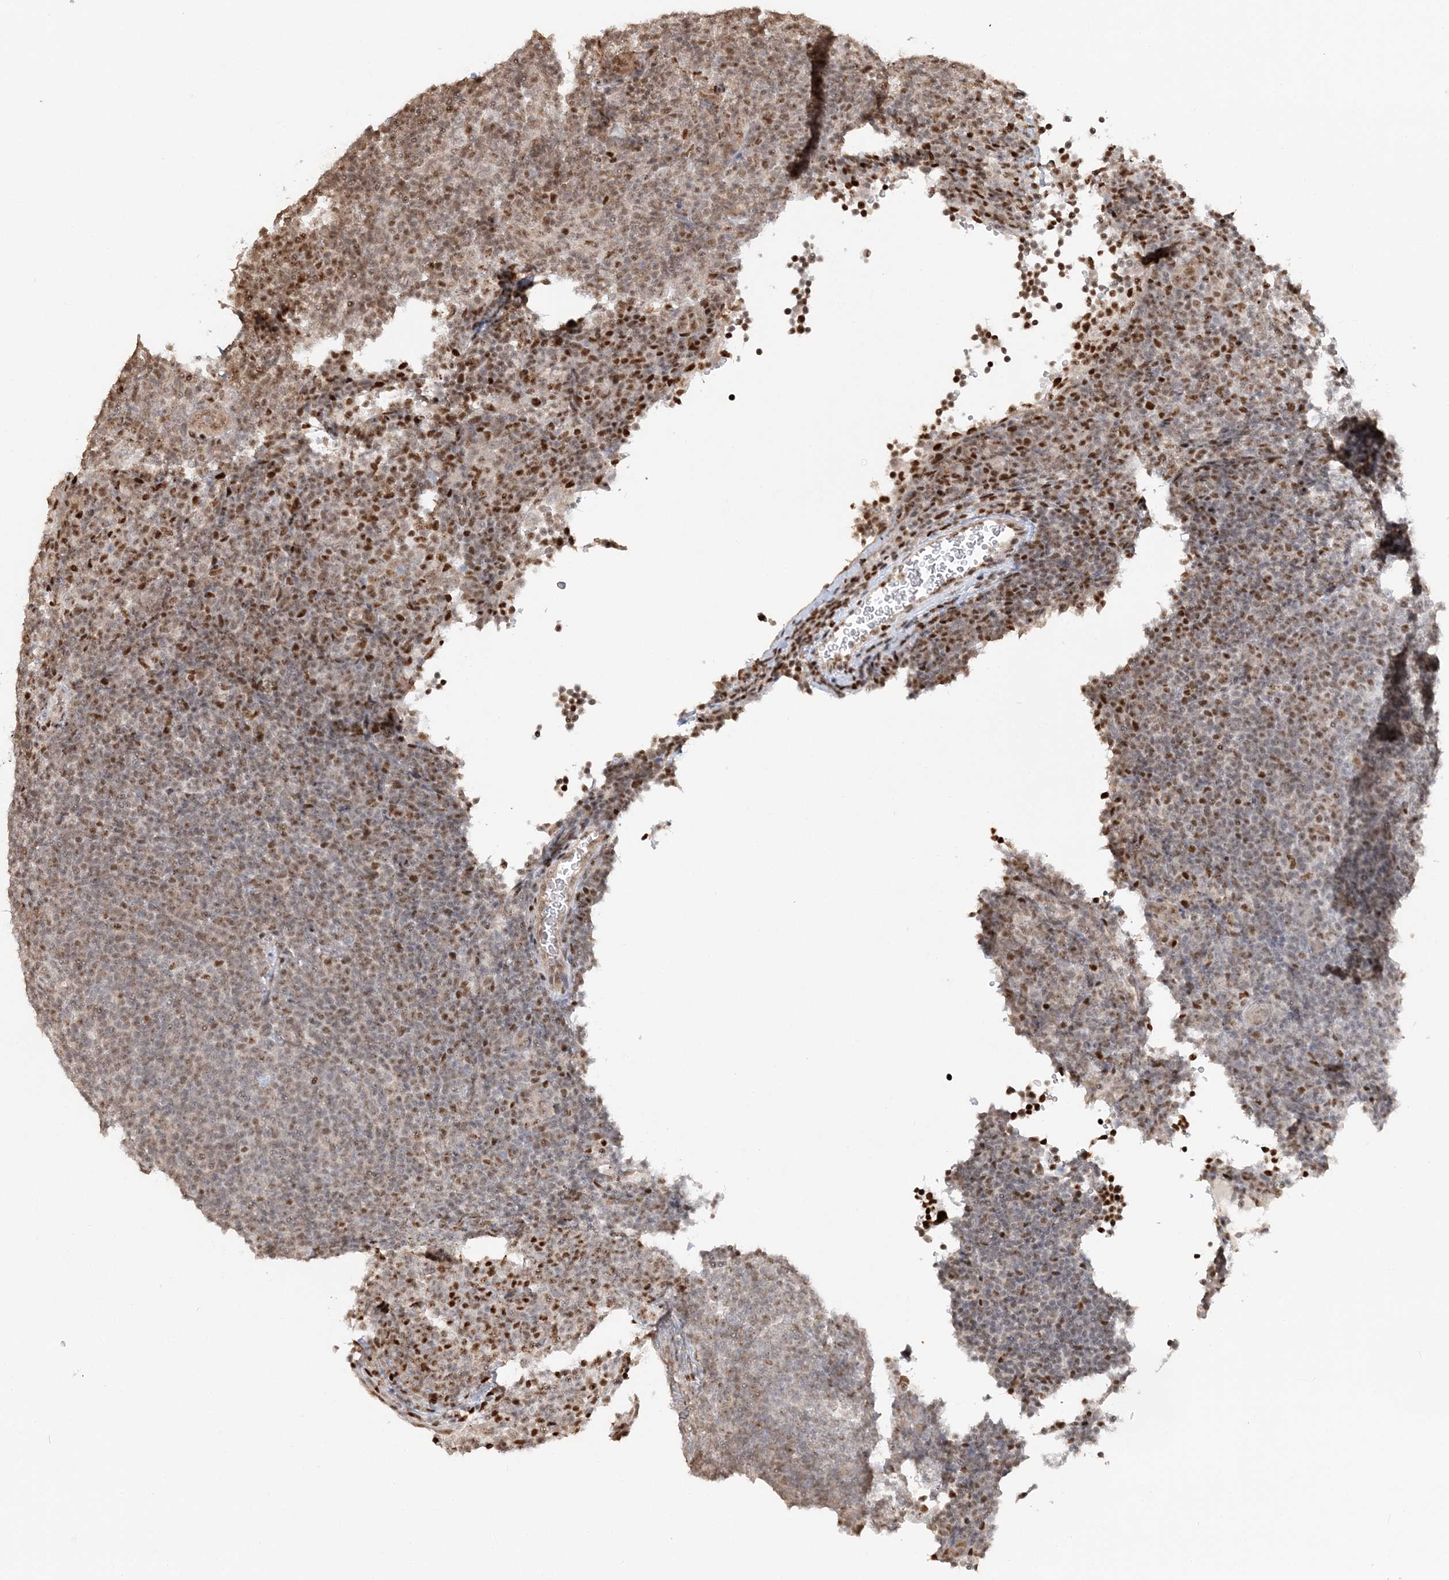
{"staining": {"intensity": "moderate", "quantity": "25%-75%", "location": "nuclear"}, "tissue": "lymphoma", "cell_type": "Tumor cells", "image_type": "cancer", "snomed": [{"axis": "morphology", "description": "Hodgkin's disease, NOS"}, {"axis": "topography", "description": "Lymph node"}], "caption": "A high-resolution photomicrograph shows immunohistochemistry (IHC) staining of lymphoma, which exhibits moderate nuclear positivity in about 25%-75% of tumor cells.", "gene": "SUMO2", "patient": {"sex": "female", "age": 57}}